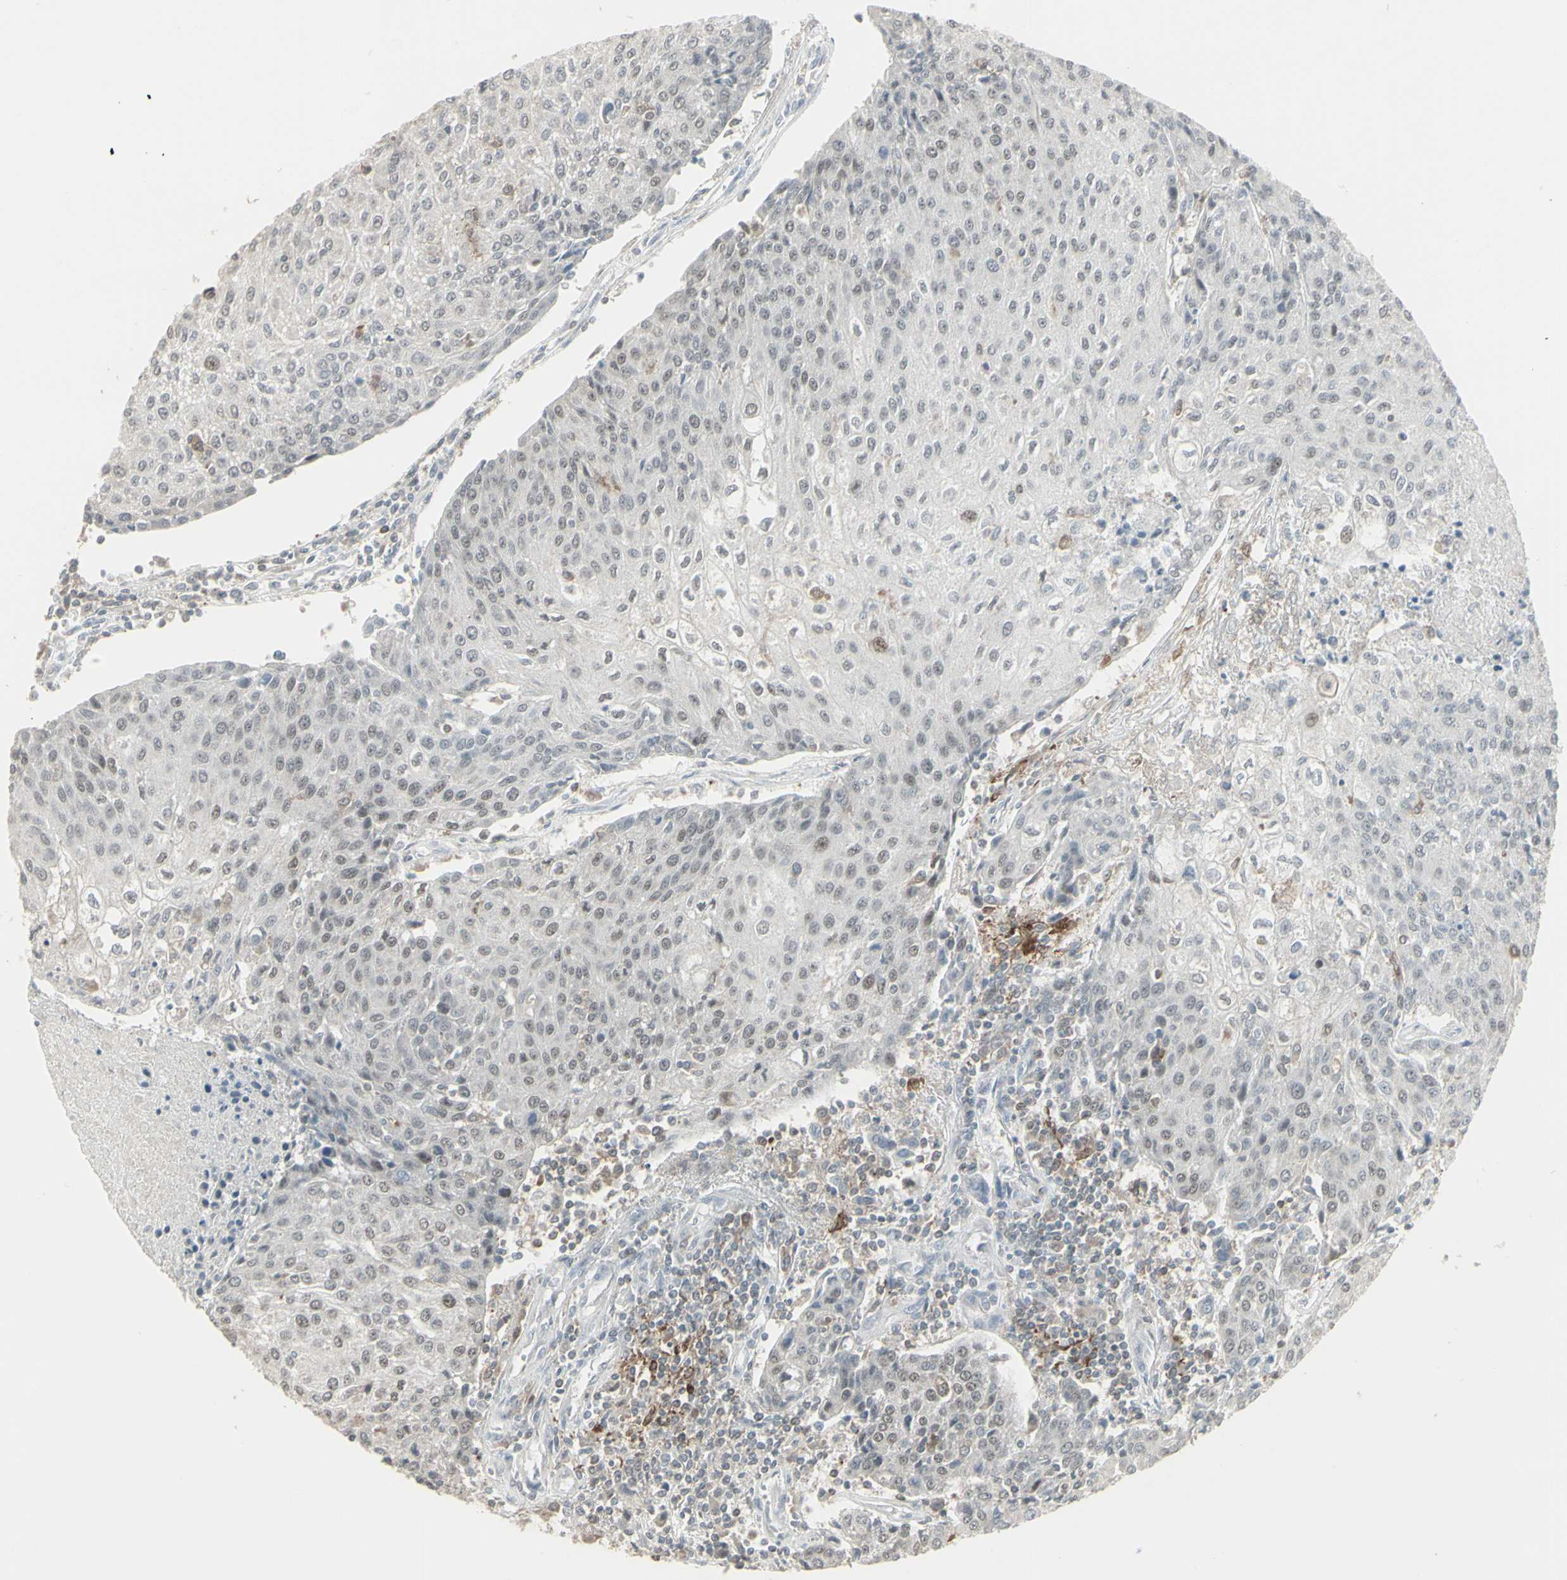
{"staining": {"intensity": "negative", "quantity": "none", "location": "none"}, "tissue": "urothelial cancer", "cell_type": "Tumor cells", "image_type": "cancer", "snomed": [{"axis": "morphology", "description": "Urothelial carcinoma, High grade"}, {"axis": "topography", "description": "Urinary bladder"}], "caption": "The micrograph exhibits no significant staining in tumor cells of high-grade urothelial carcinoma.", "gene": "SAMSN1", "patient": {"sex": "female", "age": 85}}